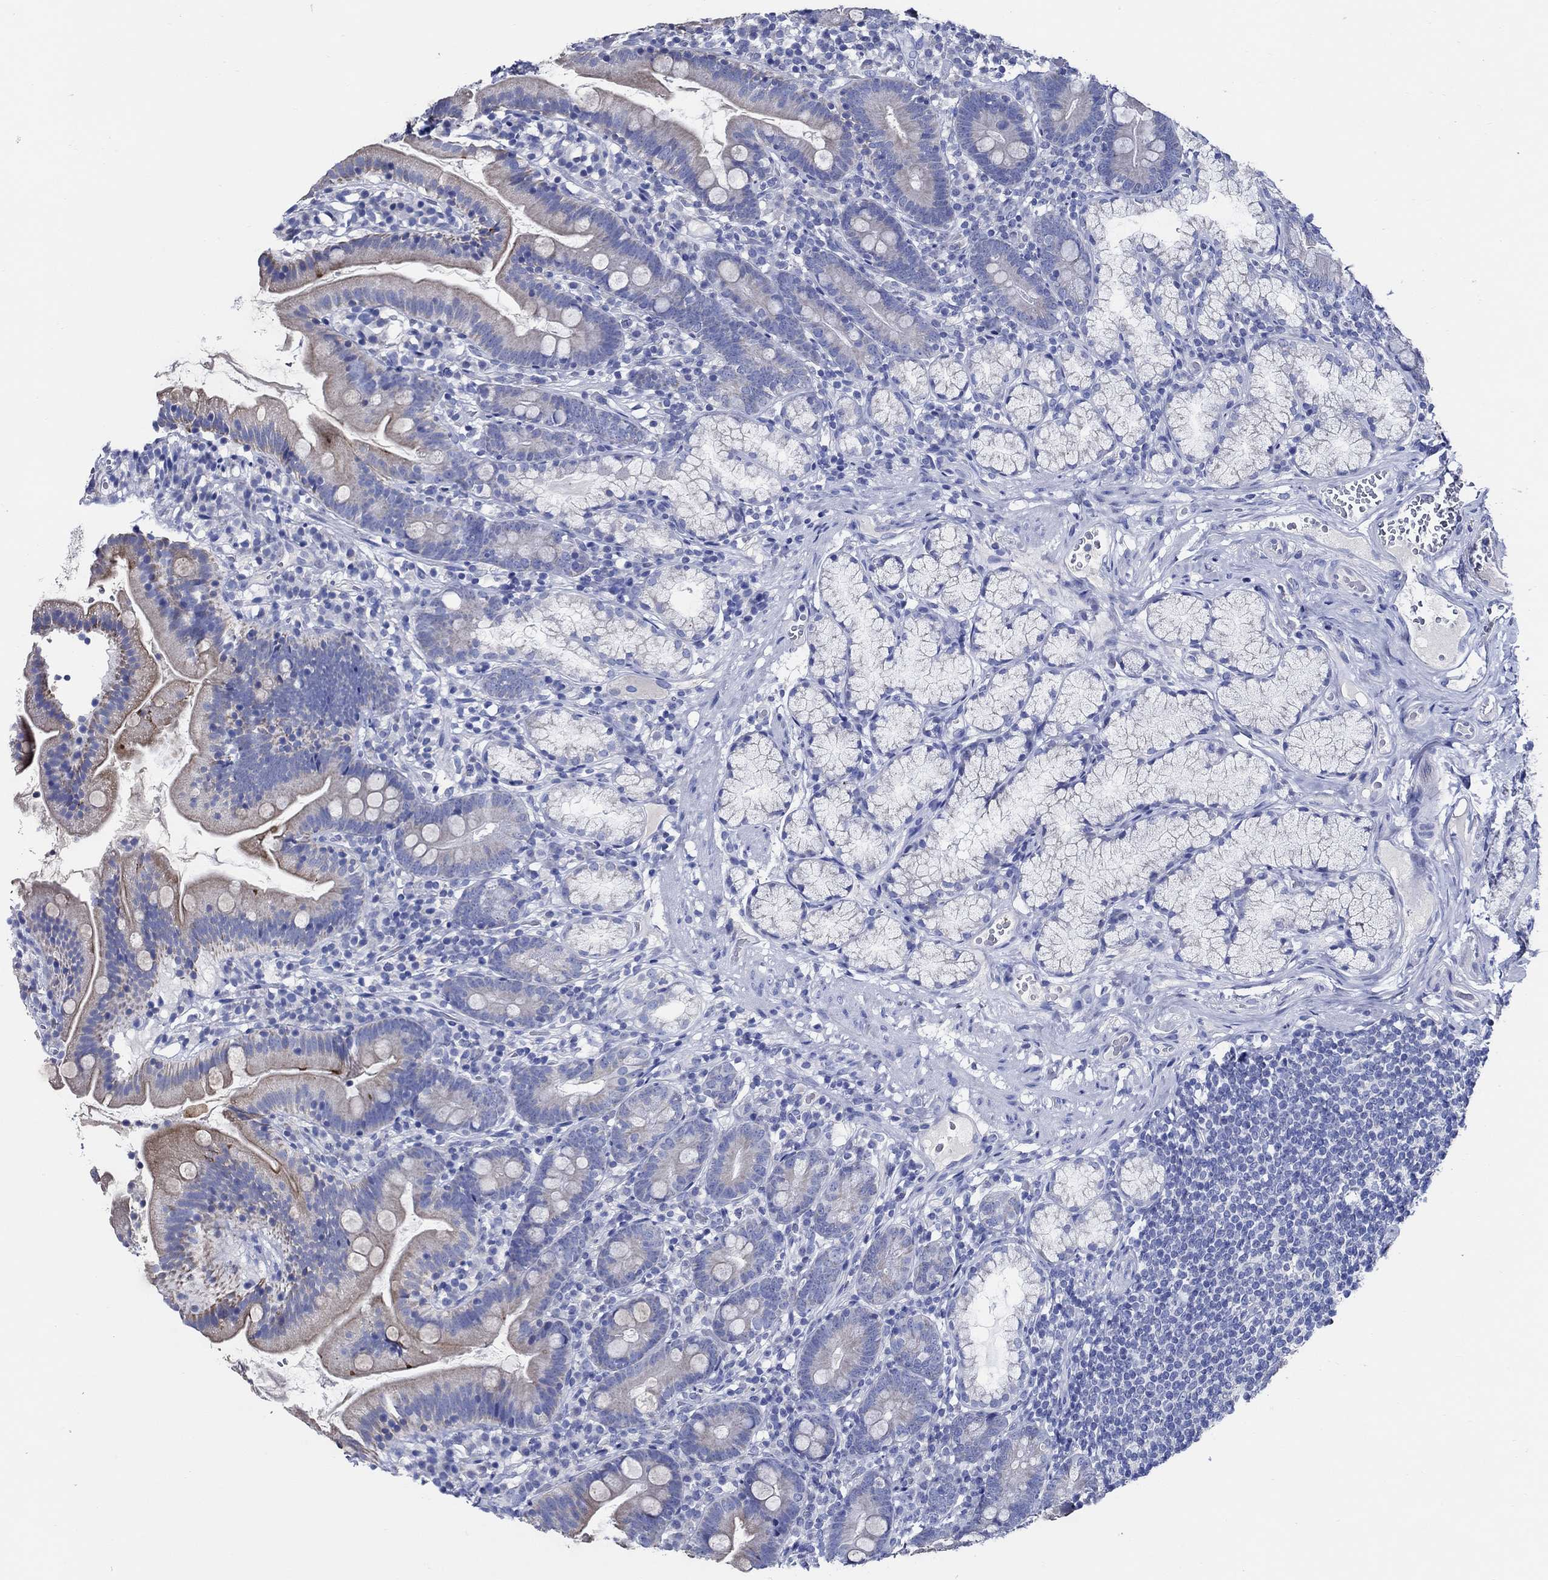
{"staining": {"intensity": "weak", "quantity": "25%-75%", "location": "cytoplasmic/membranous"}, "tissue": "duodenum", "cell_type": "Glandular cells", "image_type": "normal", "snomed": [{"axis": "morphology", "description": "Normal tissue, NOS"}, {"axis": "topography", "description": "Duodenum"}], "caption": "Immunohistochemical staining of unremarkable duodenum displays low levels of weak cytoplasmic/membranous expression in approximately 25%-75% of glandular cells. The staining was performed using DAB (3,3'-diaminobenzidine) to visualize the protein expression in brown, while the nuclei were stained in blue with hematoxylin (Magnification: 20x).", "gene": "SKOR1", "patient": {"sex": "female", "age": 67}}